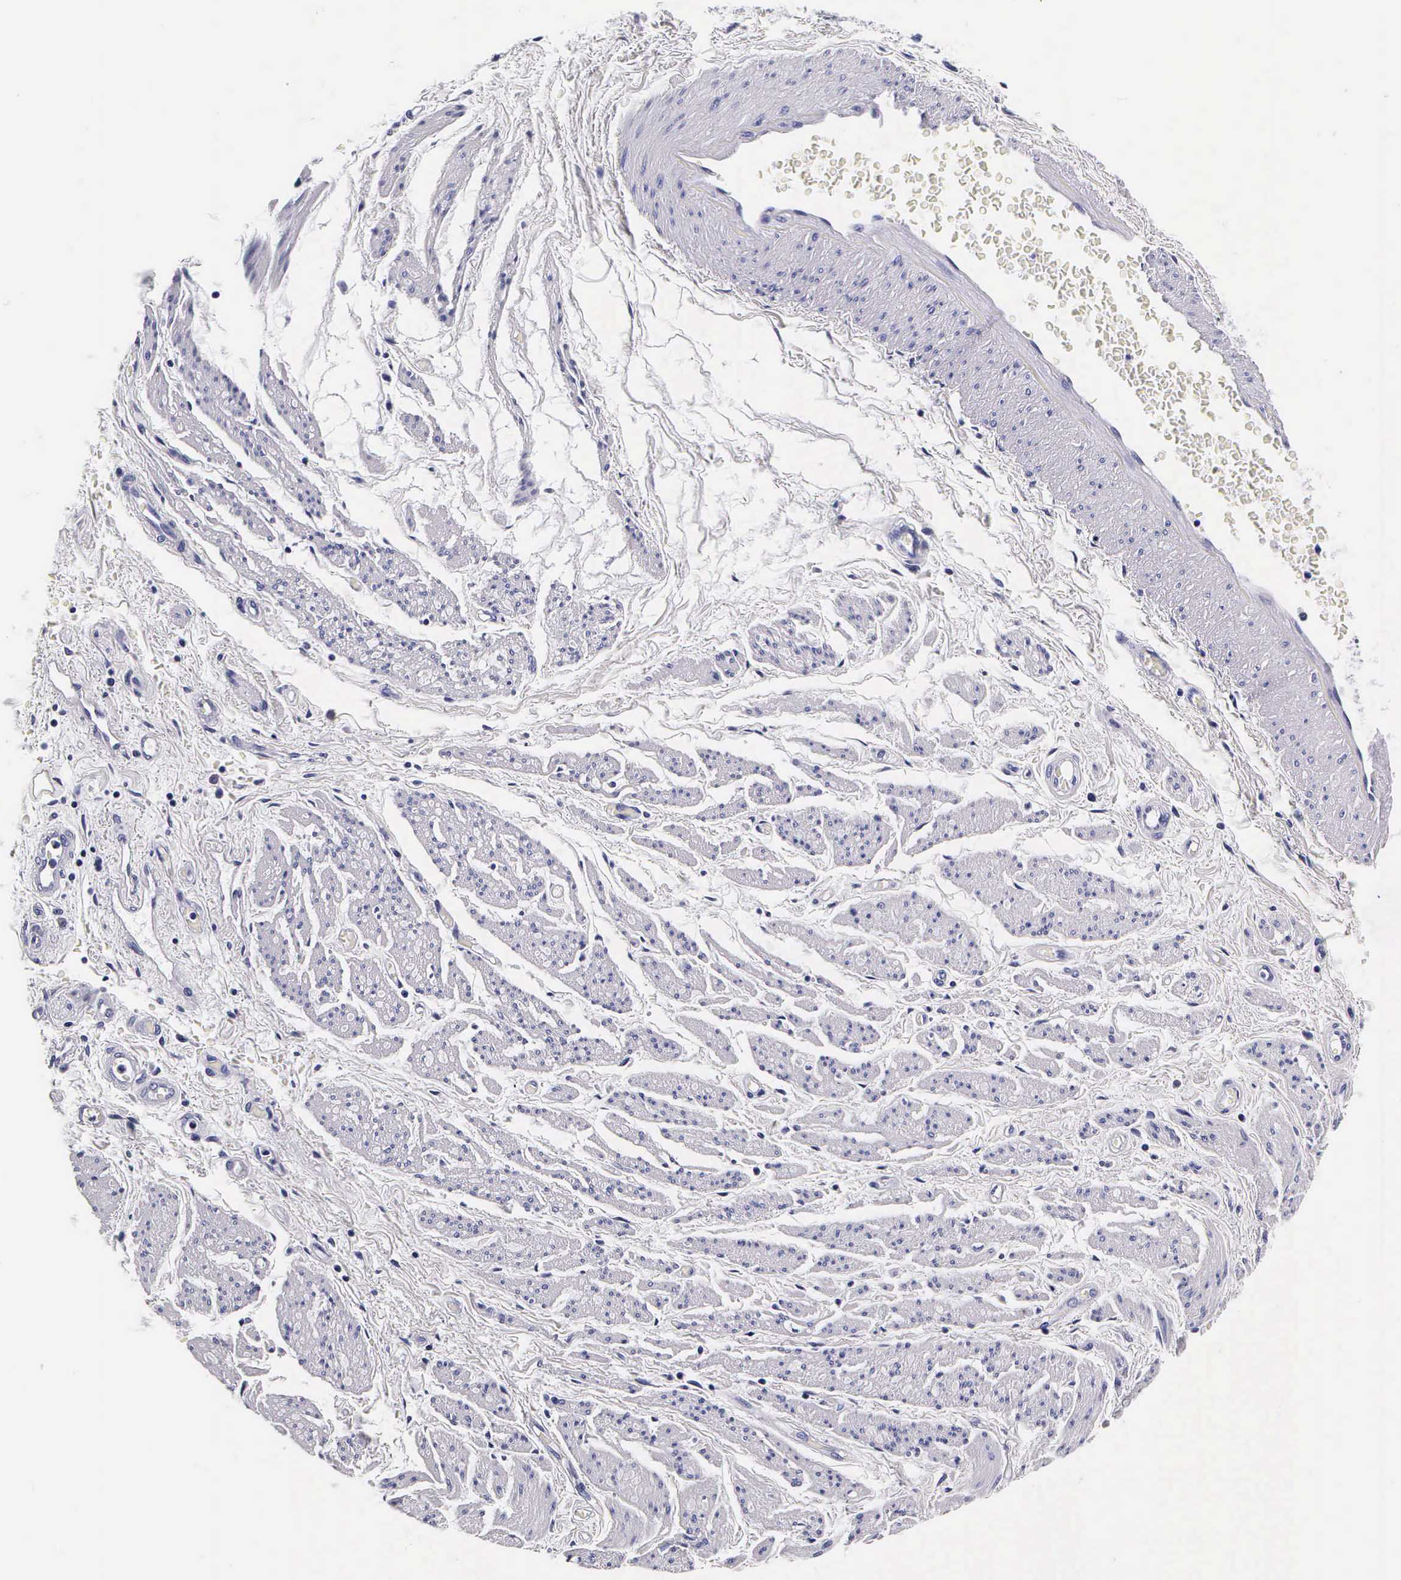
{"staining": {"intensity": "negative", "quantity": "none", "location": "none"}, "tissue": "stomach cancer", "cell_type": "Tumor cells", "image_type": "cancer", "snomed": [{"axis": "morphology", "description": "Adenocarcinoma, NOS"}, {"axis": "topography", "description": "Stomach"}], "caption": "DAB (3,3'-diaminobenzidine) immunohistochemical staining of human stomach adenocarcinoma demonstrates no significant expression in tumor cells.", "gene": "IAPP", "patient": {"sex": "female", "age": 76}}